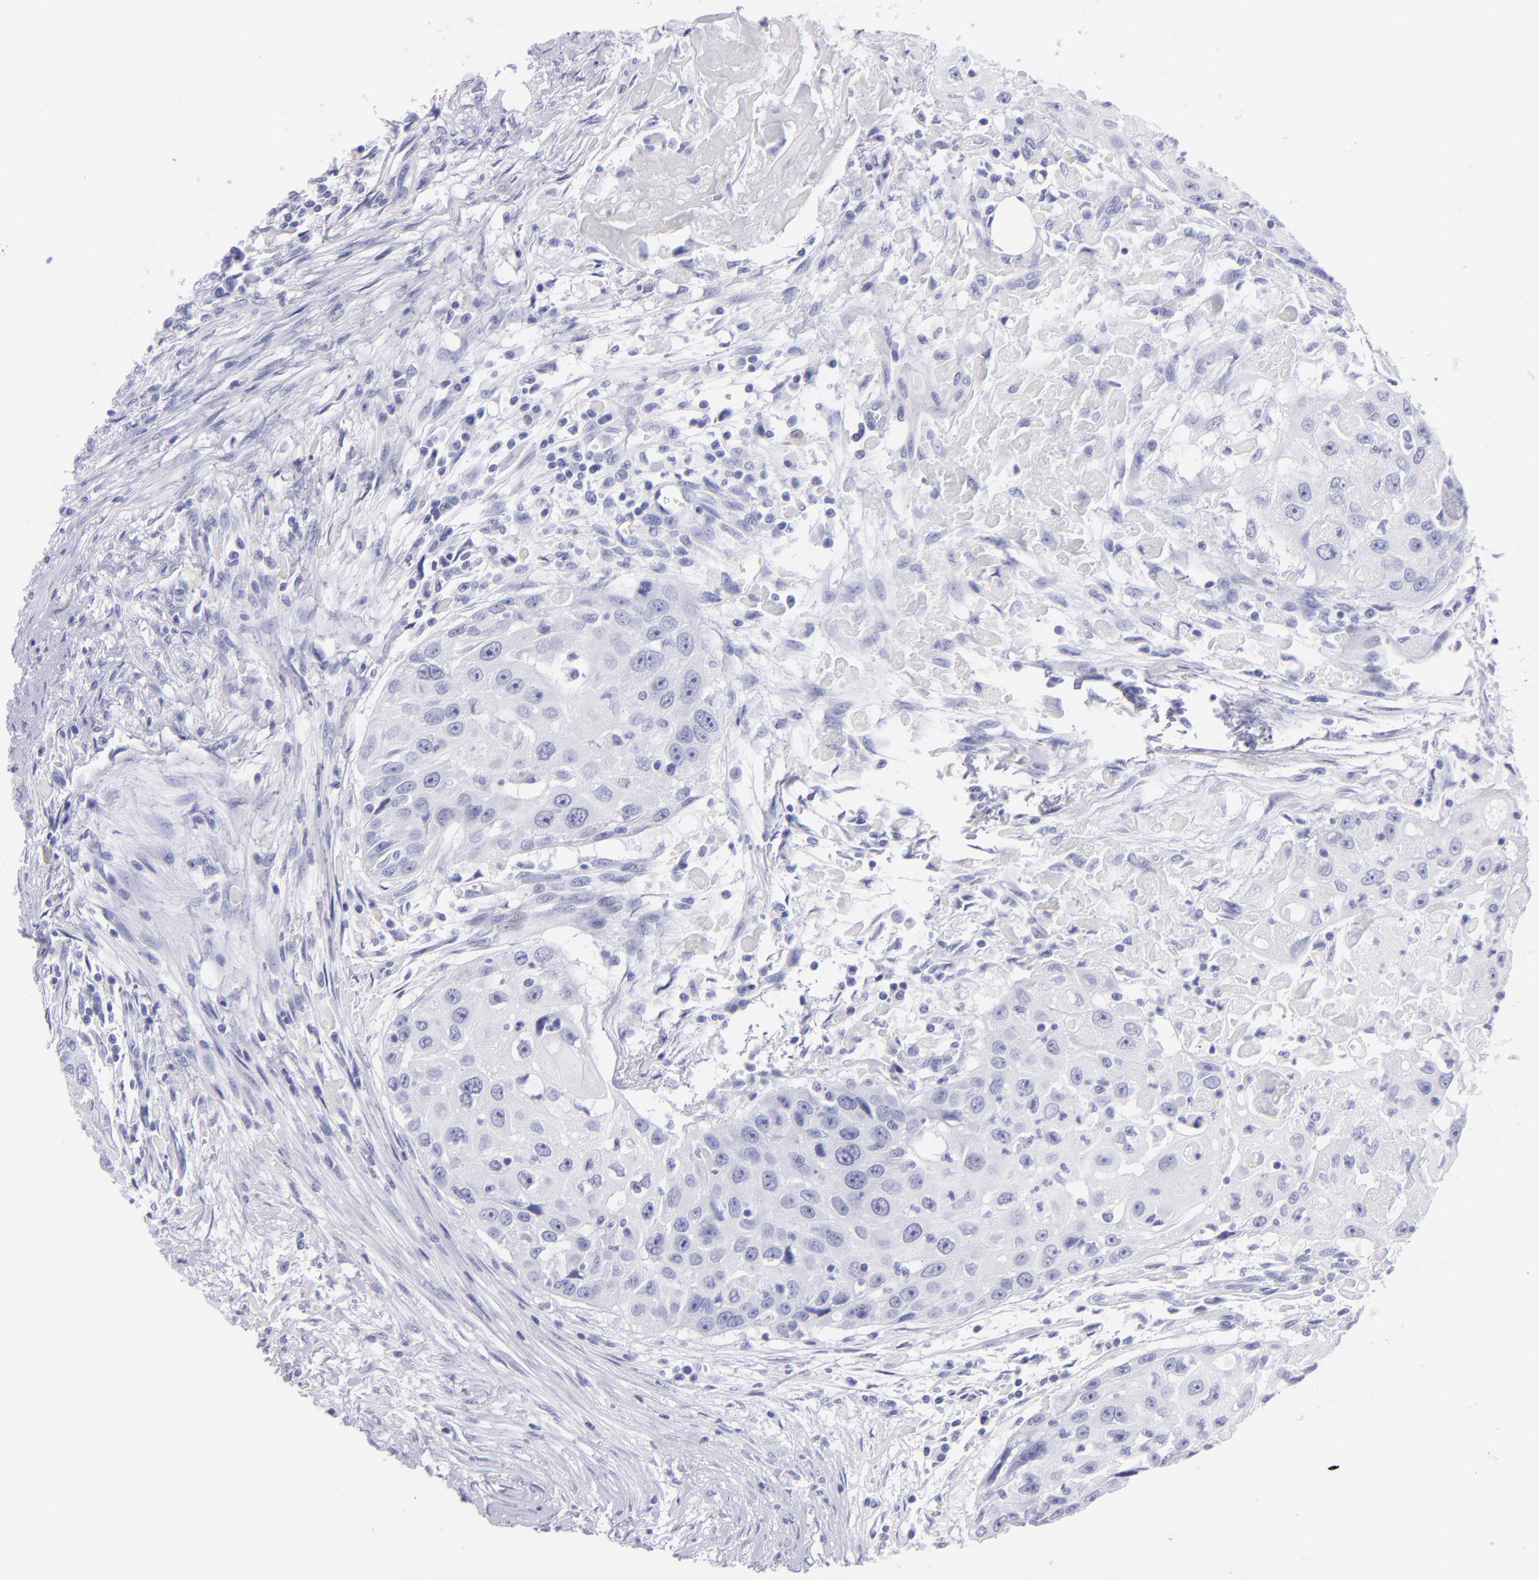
{"staining": {"intensity": "negative", "quantity": "none", "location": "none"}, "tissue": "head and neck cancer", "cell_type": "Tumor cells", "image_type": "cancer", "snomed": [{"axis": "morphology", "description": "Squamous cell carcinoma, NOS"}, {"axis": "topography", "description": "Head-Neck"}], "caption": "Protein analysis of head and neck squamous cell carcinoma demonstrates no significant expression in tumor cells.", "gene": "PIP", "patient": {"sex": "male", "age": 64}}